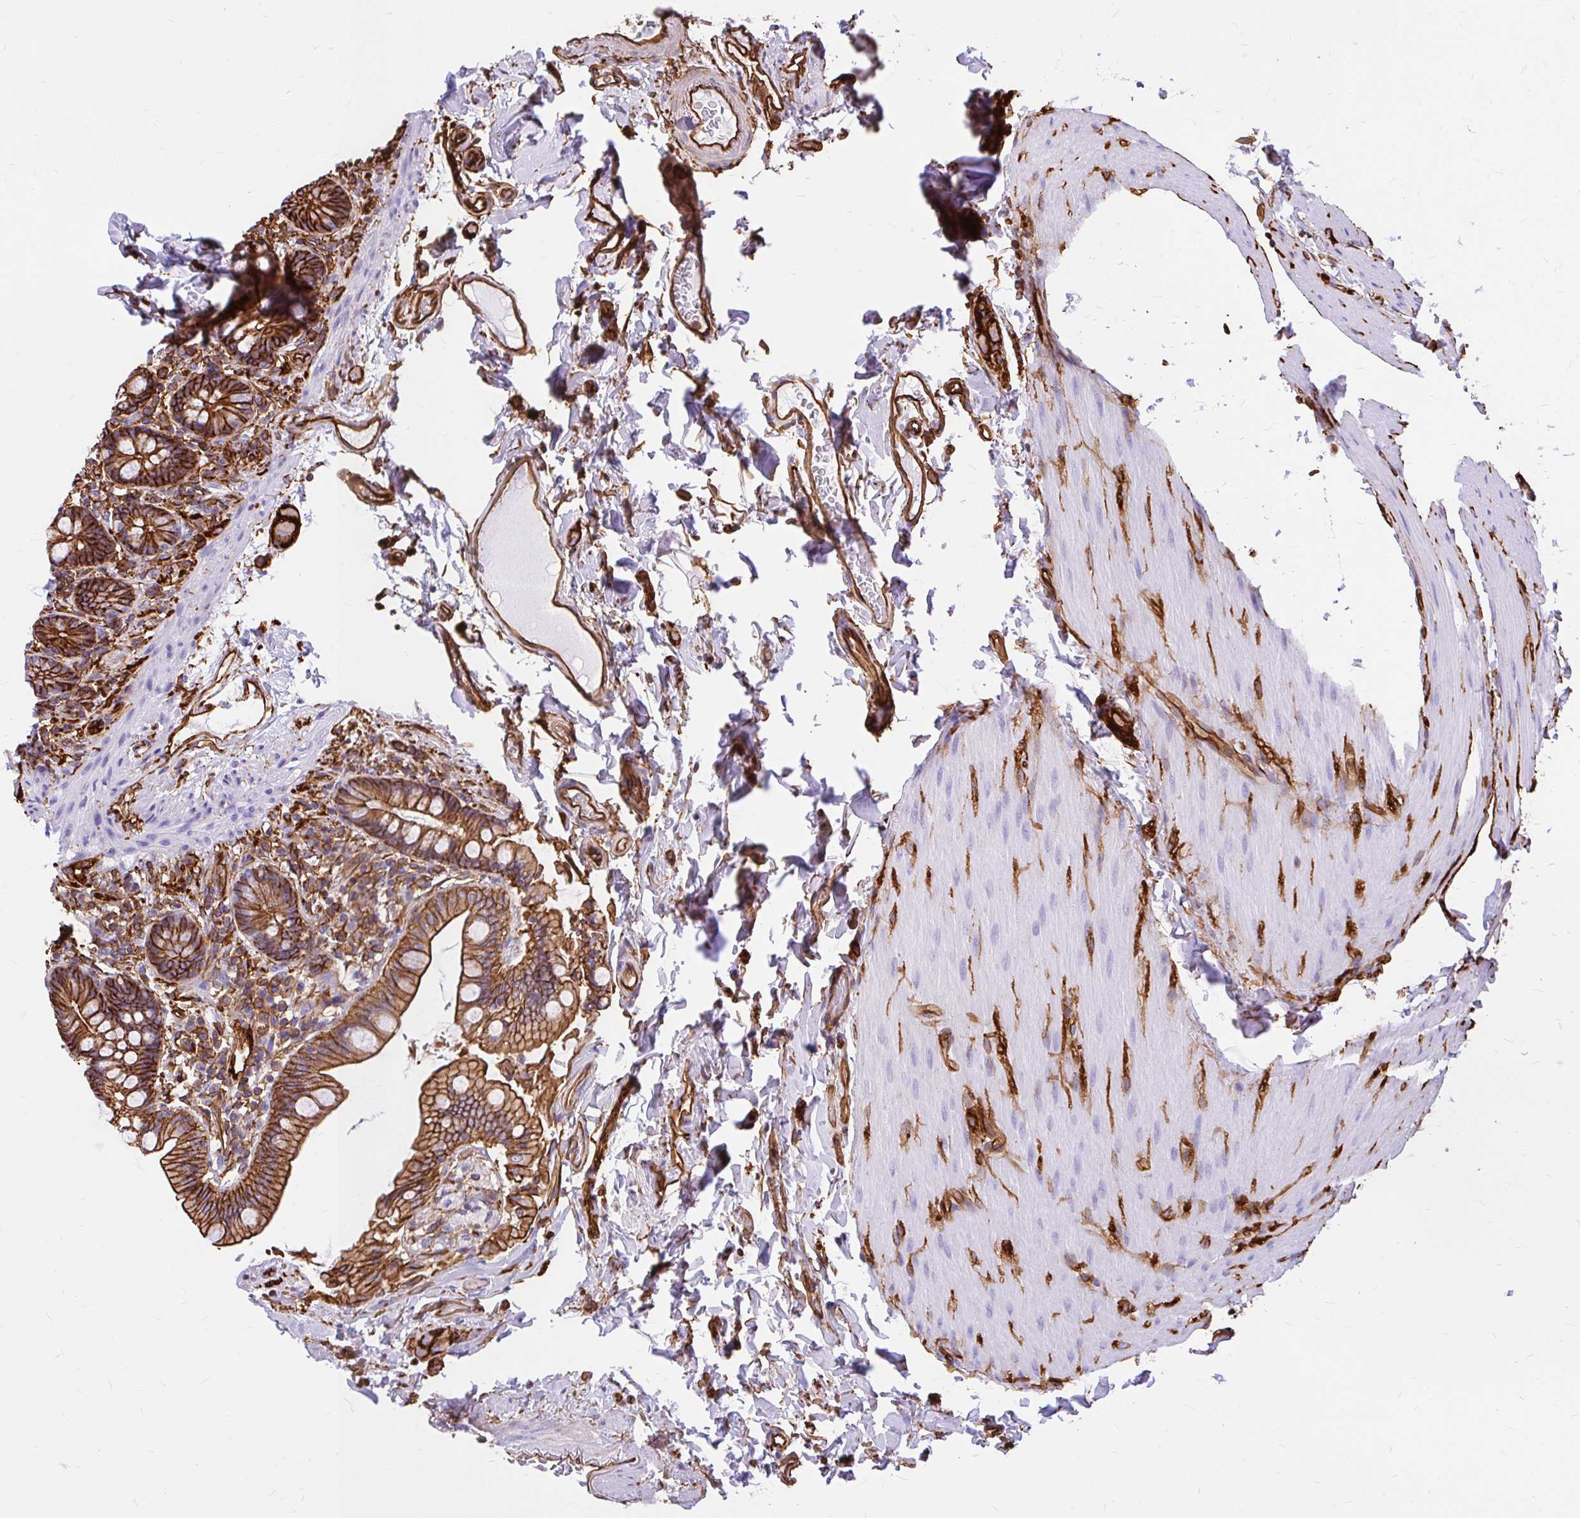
{"staining": {"intensity": "strong", "quantity": ">75%", "location": "cytoplasmic/membranous"}, "tissue": "small intestine", "cell_type": "Glandular cells", "image_type": "normal", "snomed": [{"axis": "morphology", "description": "Normal tissue, NOS"}, {"axis": "topography", "description": "Small intestine"}], "caption": "A high amount of strong cytoplasmic/membranous staining is identified in about >75% of glandular cells in normal small intestine. (Stains: DAB in brown, nuclei in blue, Microscopy: brightfield microscopy at high magnification).", "gene": "MAP1LC3B2", "patient": {"sex": "female", "age": 64}}